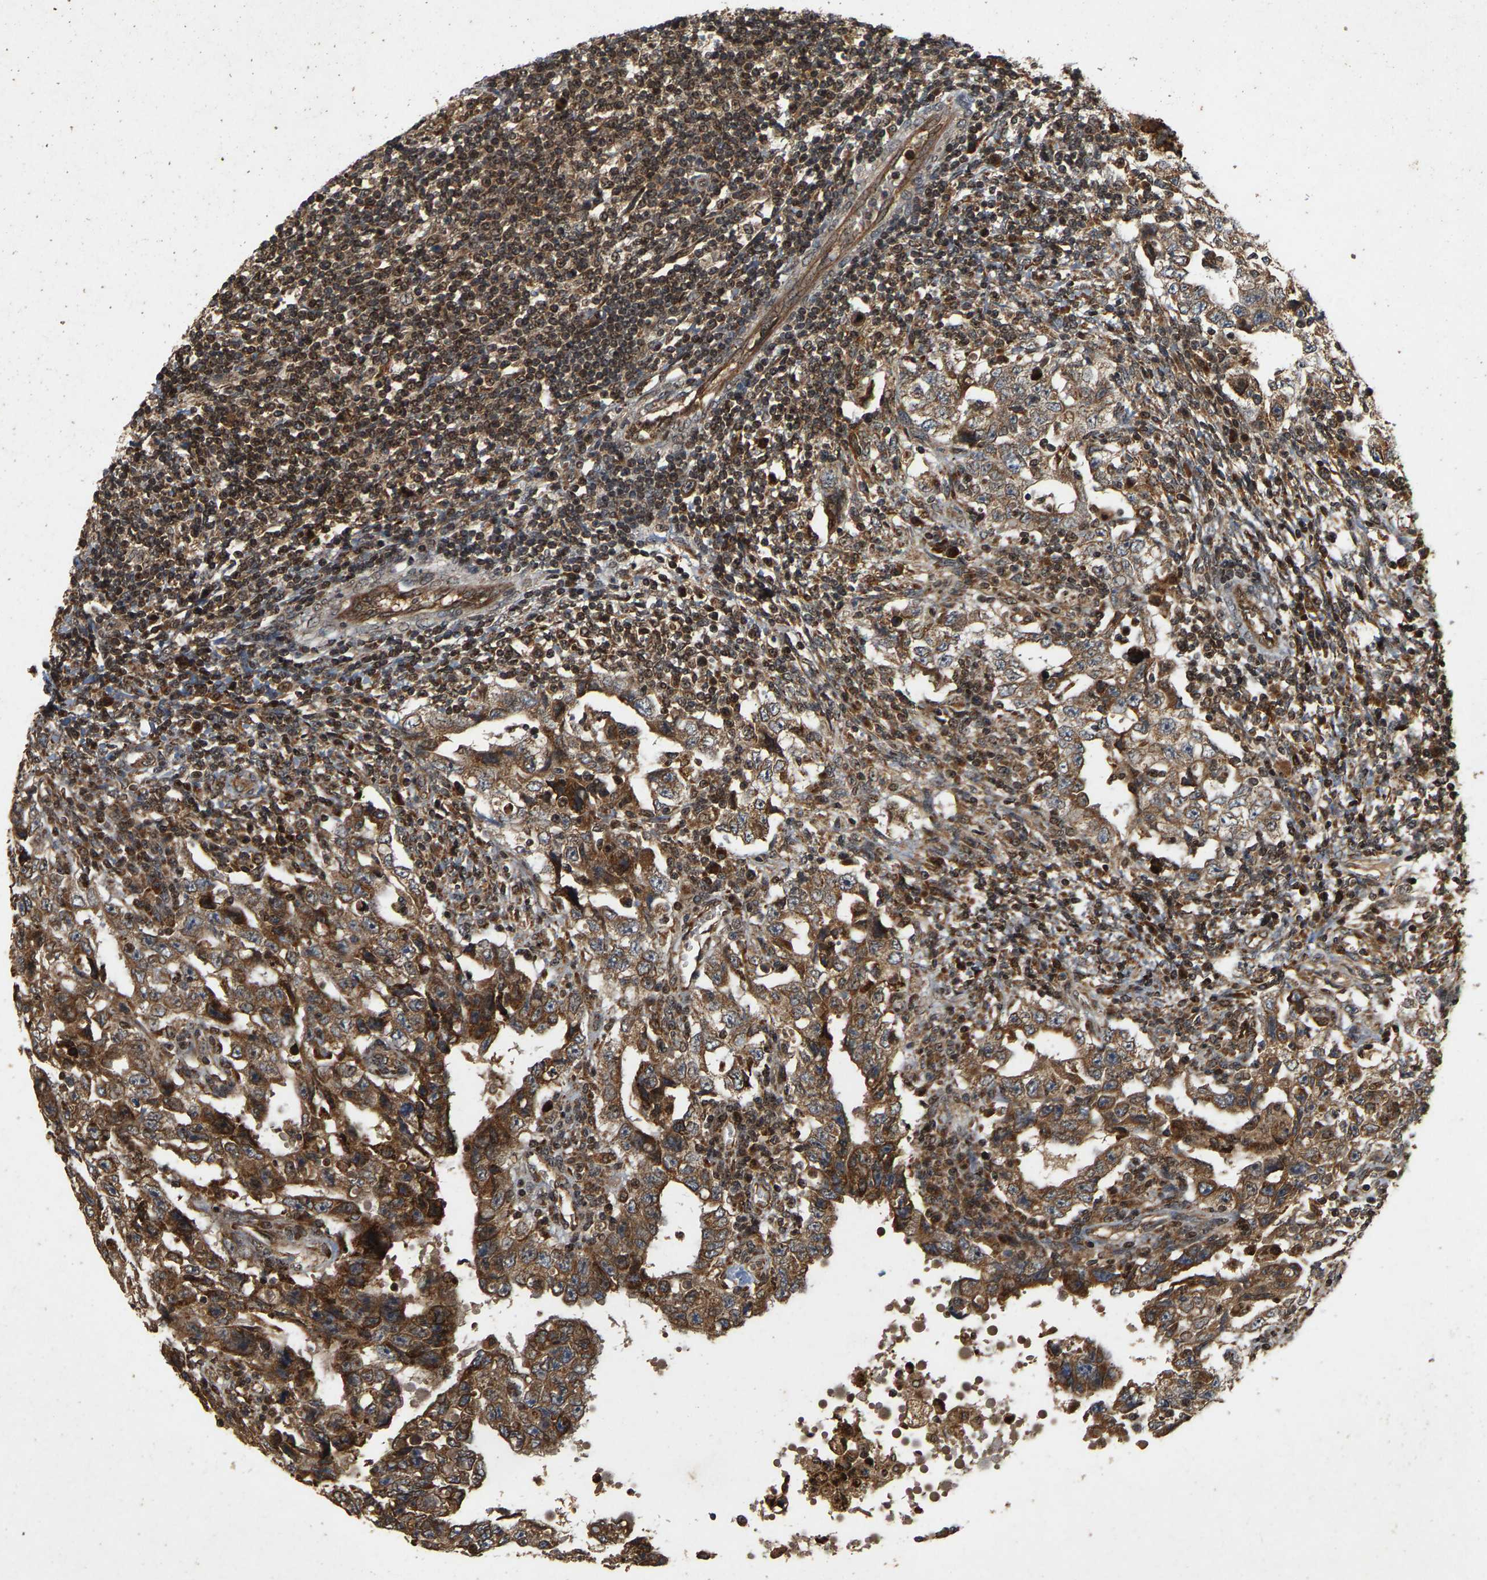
{"staining": {"intensity": "moderate", "quantity": ">75%", "location": "cytoplasmic/membranous"}, "tissue": "testis cancer", "cell_type": "Tumor cells", "image_type": "cancer", "snomed": [{"axis": "morphology", "description": "Carcinoma, Embryonal, NOS"}, {"axis": "topography", "description": "Testis"}], "caption": "The immunohistochemical stain labels moderate cytoplasmic/membranous staining in tumor cells of embryonal carcinoma (testis) tissue.", "gene": "CIDEC", "patient": {"sex": "male", "age": 26}}